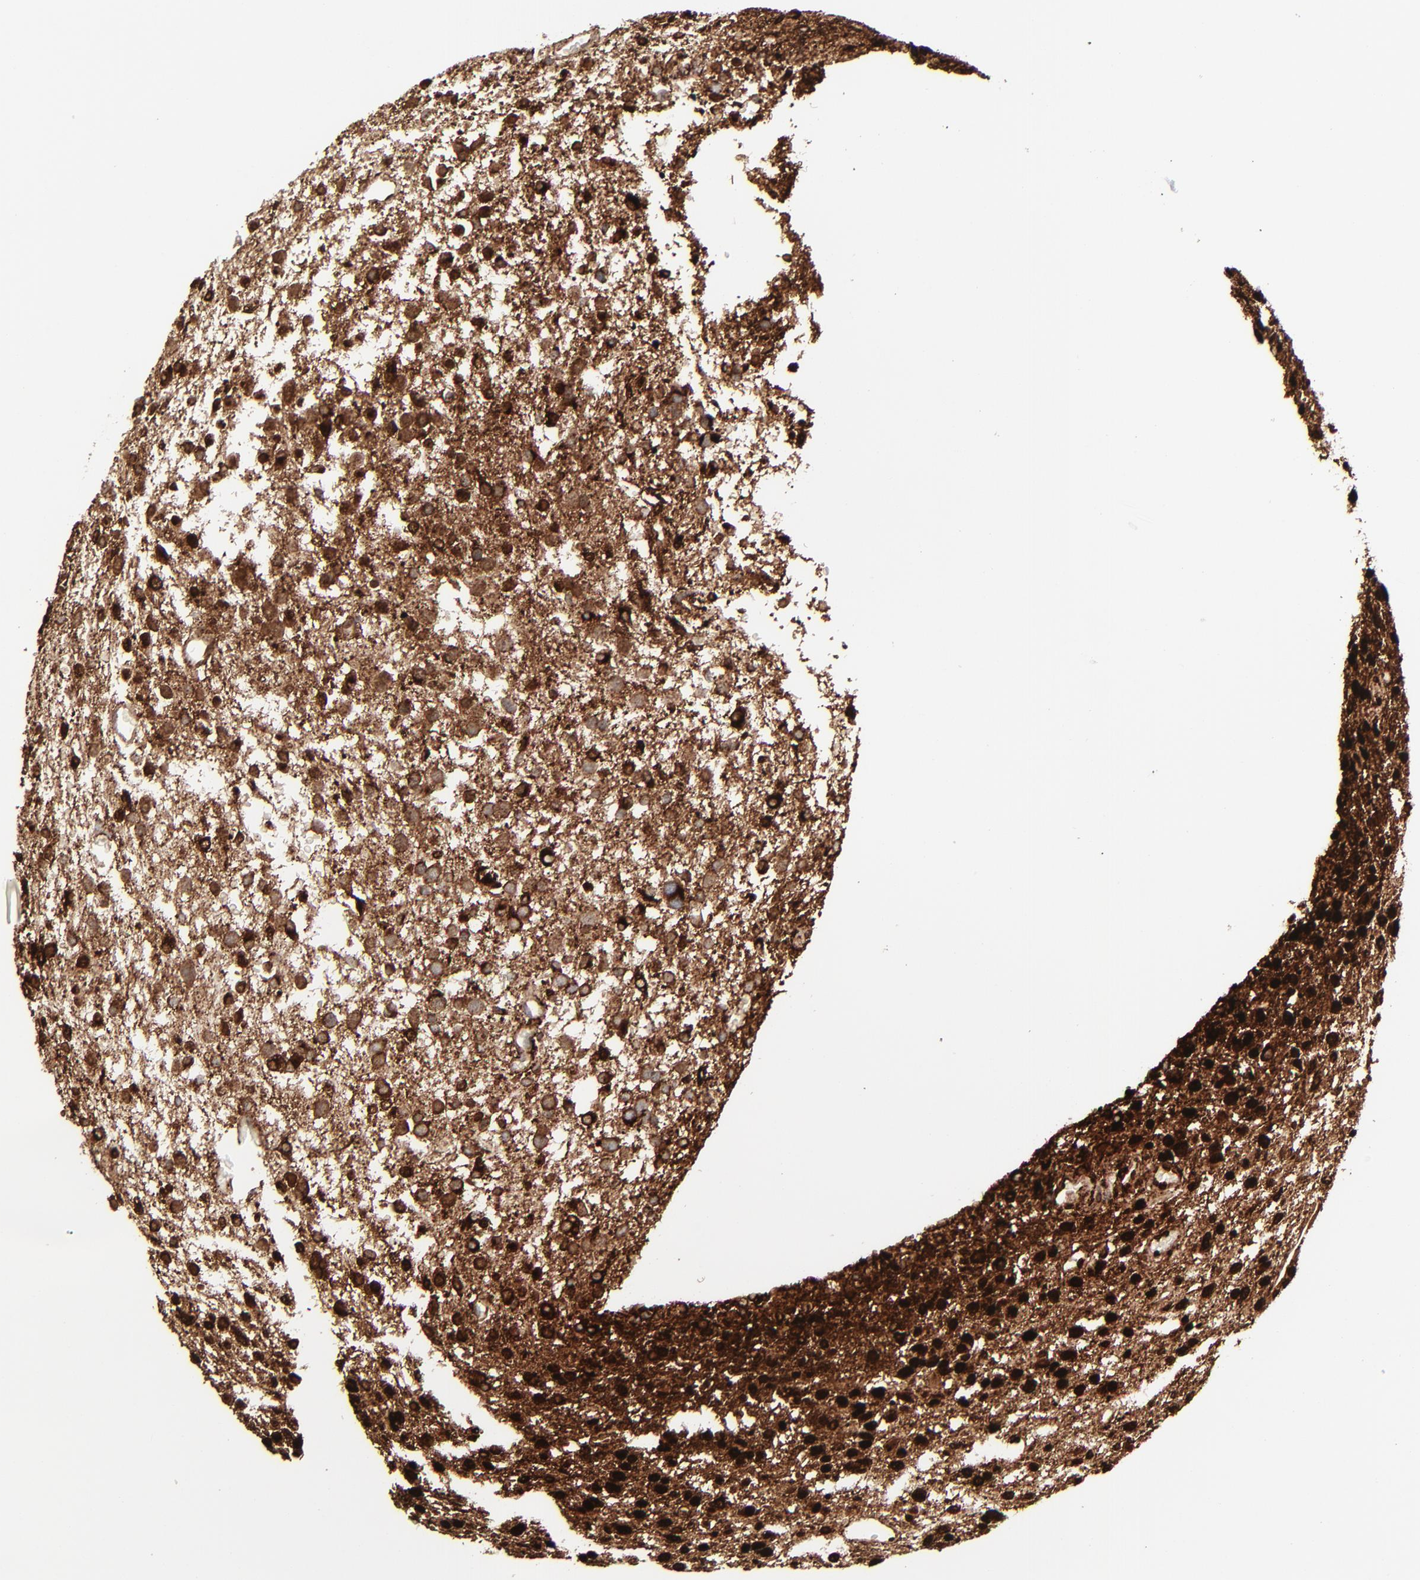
{"staining": {"intensity": "strong", "quantity": ">75%", "location": "cytoplasmic/membranous,nuclear"}, "tissue": "glioma", "cell_type": "Tumor cells", "image_type": "cancer", "snomed": [{"axis": "morphology", "description": "Glioma, malignant, Low grade"}, {"axis": "topography", "description": "Brain"}], "caption": "Protein staining exhibits strong cytoplasmic/membranous and nuclear positivity in approximately >75% of tumor cells in glioma.", "gene": "SPARC", "patient": {"sex": "female", "age": 36}}